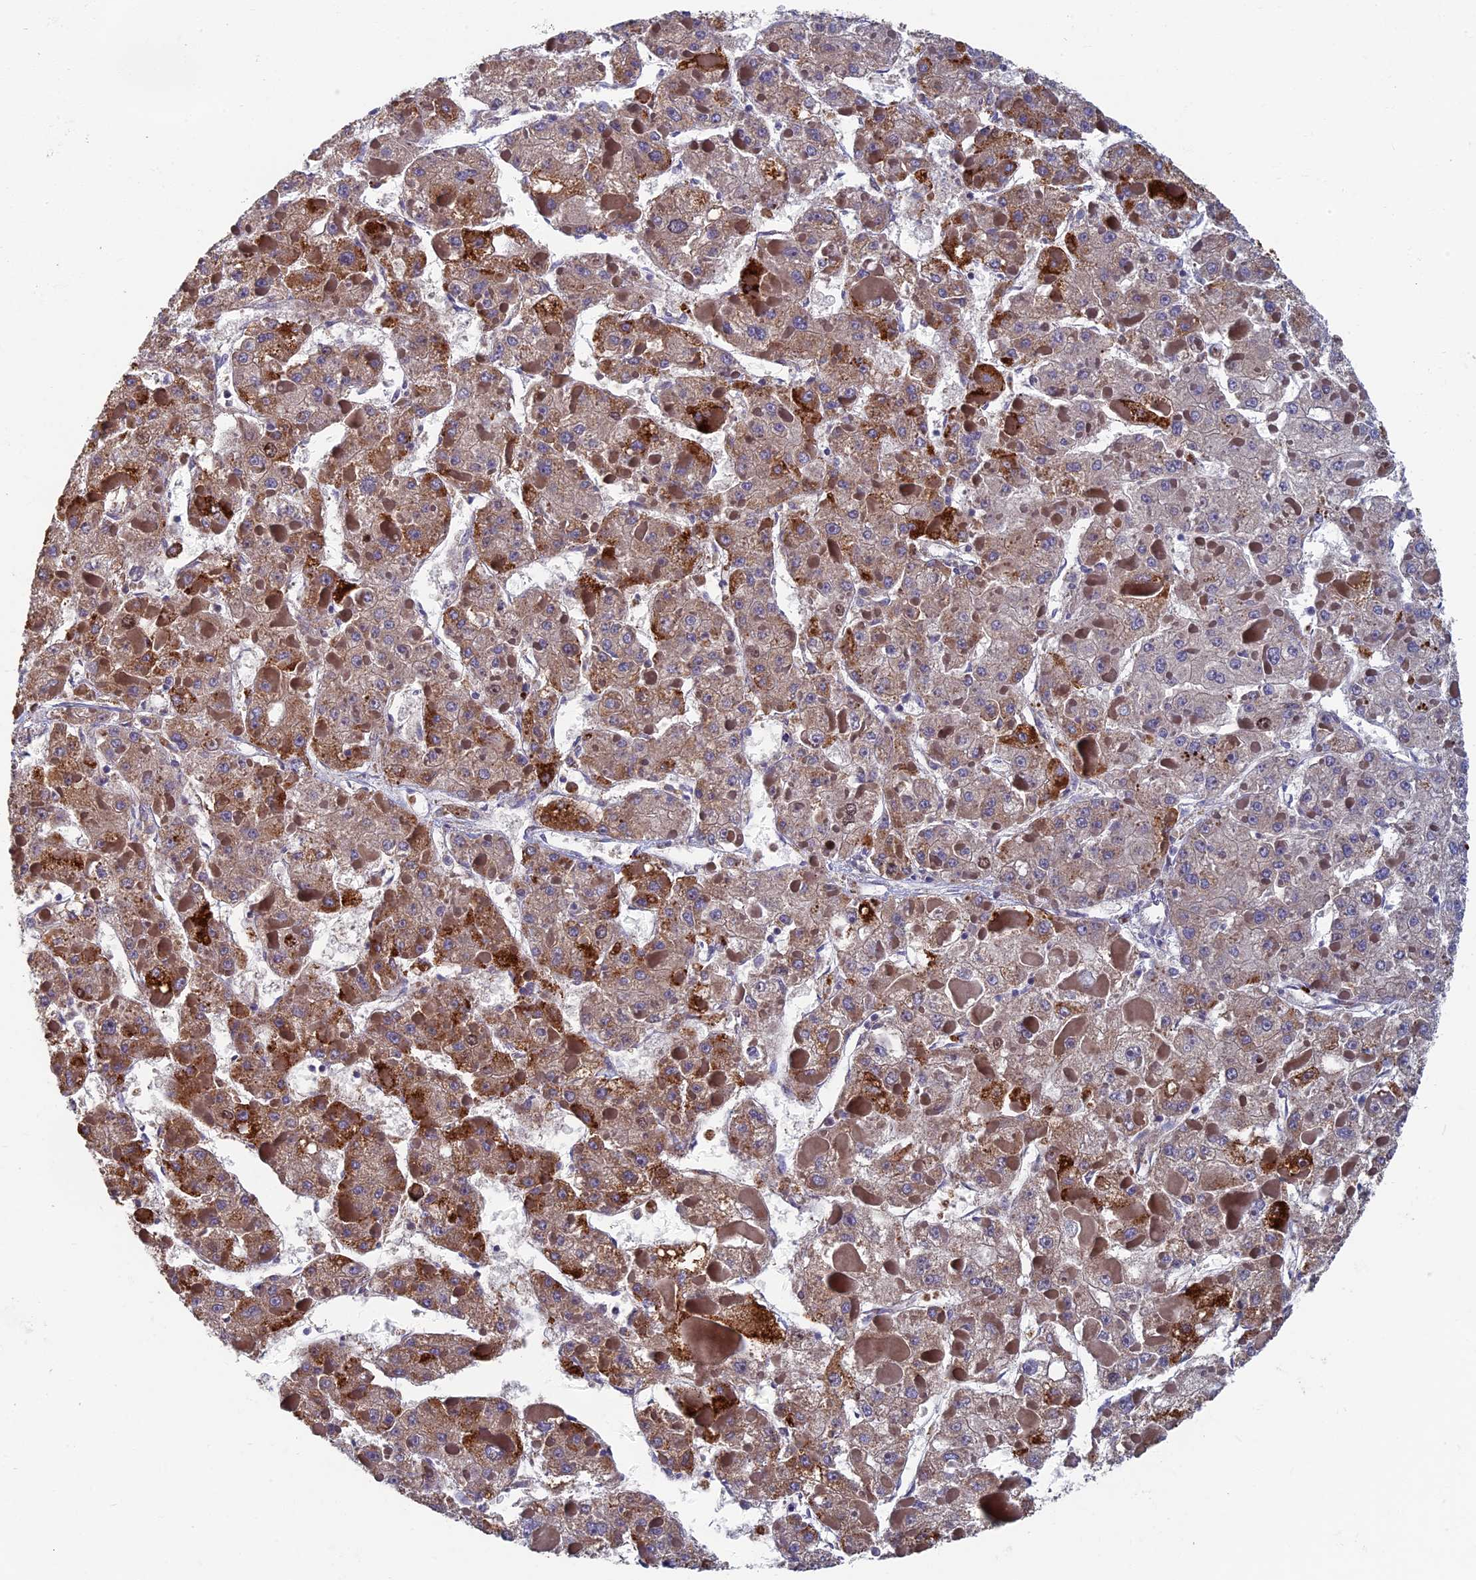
{"staining": {"intensity": "moderate", "quantity": "25%-75%", "location": "cytoplasmic/membranous"}, "tissue": "liver cancer", "cell_type": "Tumor cells", "image_type": "cancer", "snomed": [{"axis": "morphology", "description": "Carcinoma, Hepatocellular, NOS"}, {"axis": "topography", "description": "Liver"}], "caption": "Human liver cancer (hepatocellular carcinoma) stained with a brown dye reveals moderate cytoplasmic/membranous positive positivity in about 25%-75% of tumor cells.", "gene": "TNK2", "patient": {"sex": "female", "age": 73}}